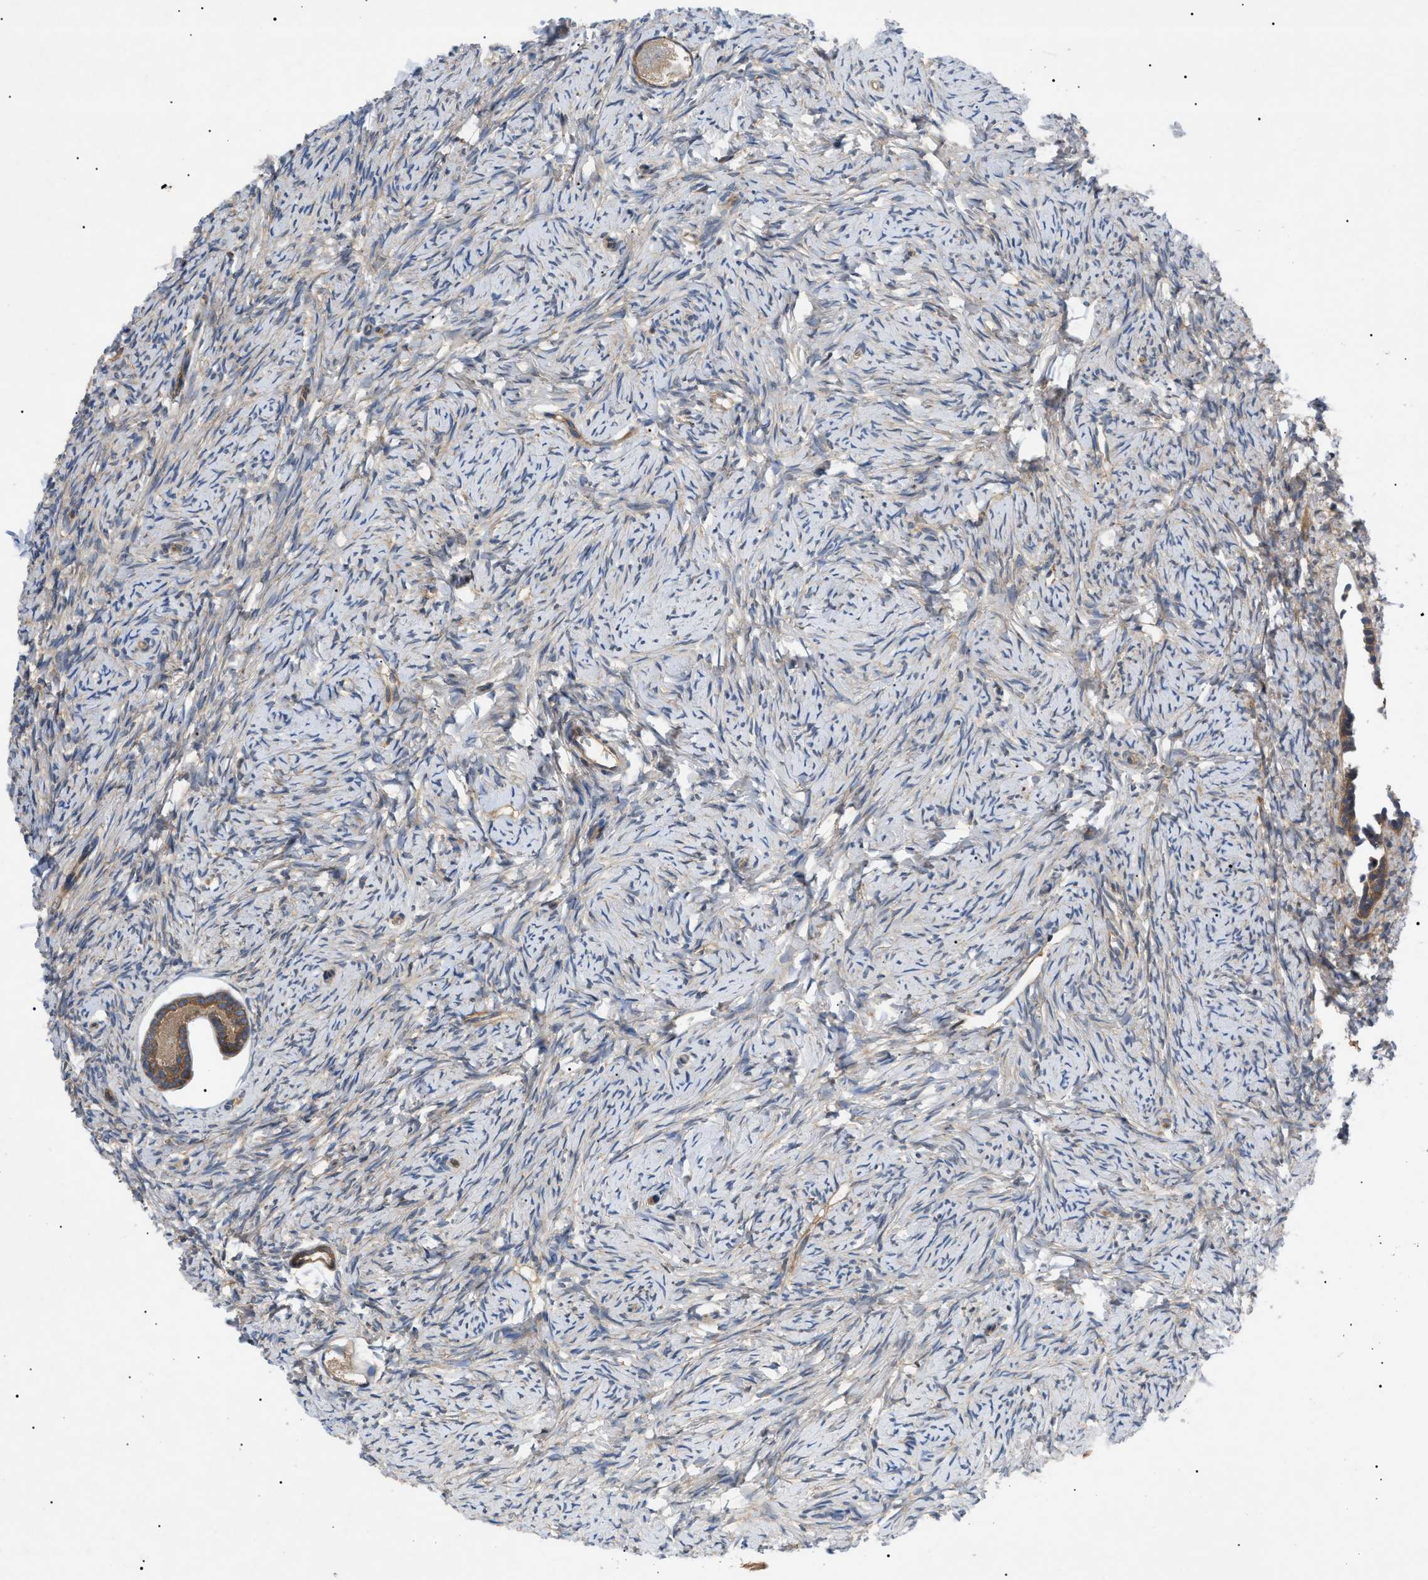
{"staining": {"intensity": "moderate", "quantity": ">75%", "location": "cytoplasmic/membranous"}, "tissue": "ovary", "cell_type": "Follicle cells", "image_type": "normal", "snomed": [{"axis": "morphology", "description": "Normal tissue, NOS"}, {"axis": "topography", "description": "Ovary"}], "caption": "High-magnification brightfield microscopy of unremarkable ovary stained with DAB (brown) and counterstained with hematoxylin (blue). follicle cells exhibit moderate cytoplasmic/membranous positivity is seen in about>75% of cells. (IHC, brightfield microscopy, high magnification).", "gene": "RIPK1", "patient": {"sex": "female", "age": 33}}